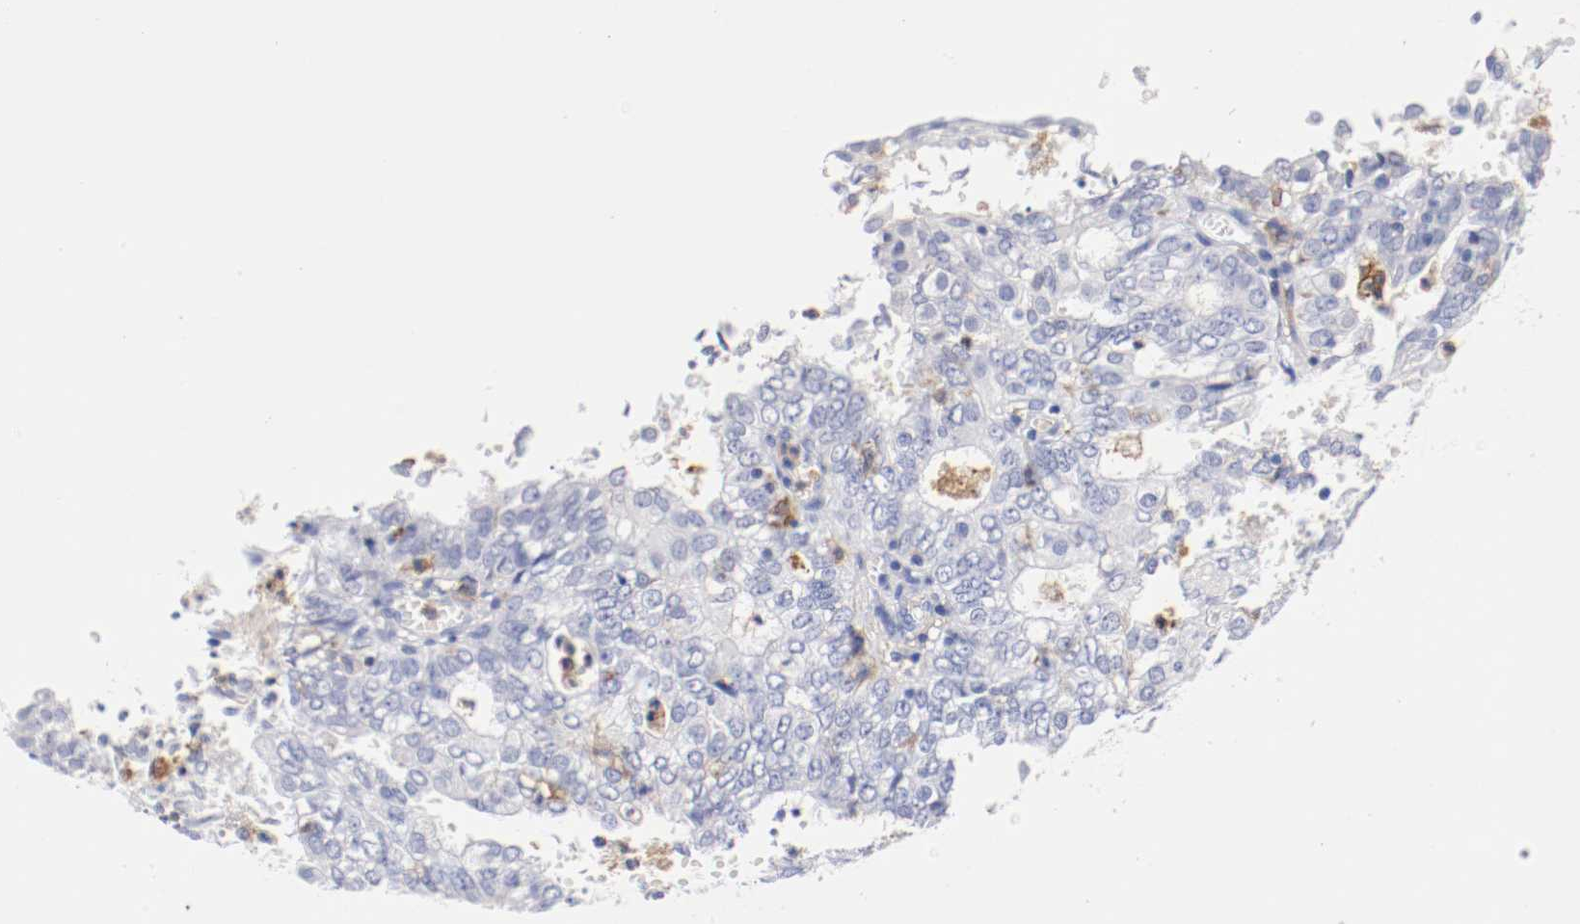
{"staining": {"intensity": "negative", "quantity": "none", "location": "none"}, "tissue": "endometrial cancer", "cell_type": "Tumor cells", "image_type": "cancer", "snomed": [{"axis": "morphology", "description": "Adenocarcinoma, NOS"}, {"axis": "topography", "description": "Endometrium"}], "caption": "Image shows no significant protein staining in tumor cells of endometrial adenocarcinoma.", "gene": "ITGAX", "patient": {"sex": "female", "age": 69}}